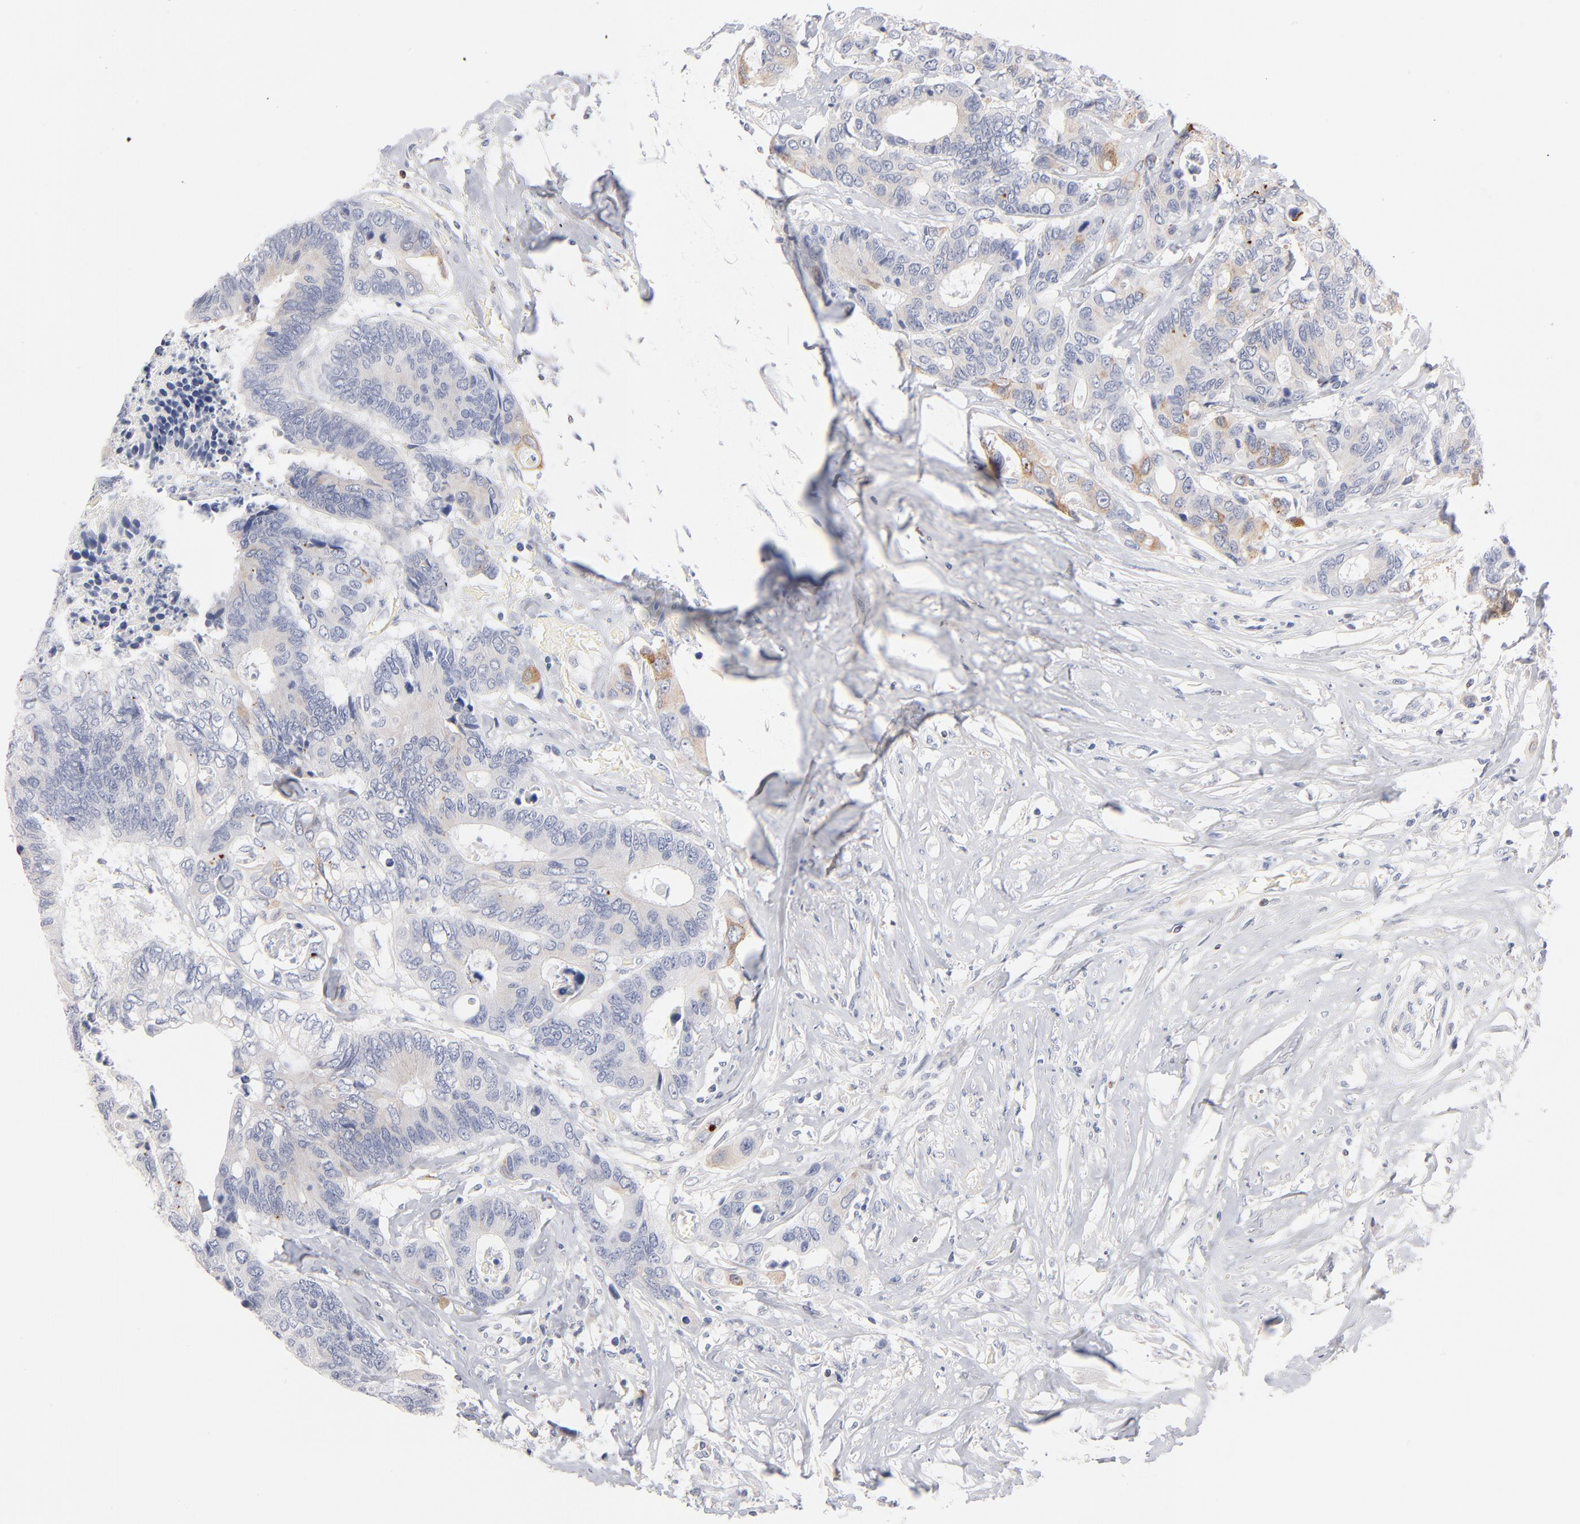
{"staining": {"intensity": "negative", "quantity": "none", "location": "none"}, "tissue": "colorectal cancer", "cell_type": "Tumor cells", "image_type": "cancer", "snomed": [{"axis": "morphology", "description": "Adenocarcinoma, NOS"}, {"axis": "topography", "description": "Rectum"}], "caption": "Immunohistochemistry (IHC) image of neoplastic tissue: human adenocarcinoma (colorectal) stained with DAB (3,3'-diaminobenzidine) shows no significant protein expression in tumor cells.", "gene": "MID1", "patient": {"sex": "male", "age": 55}}